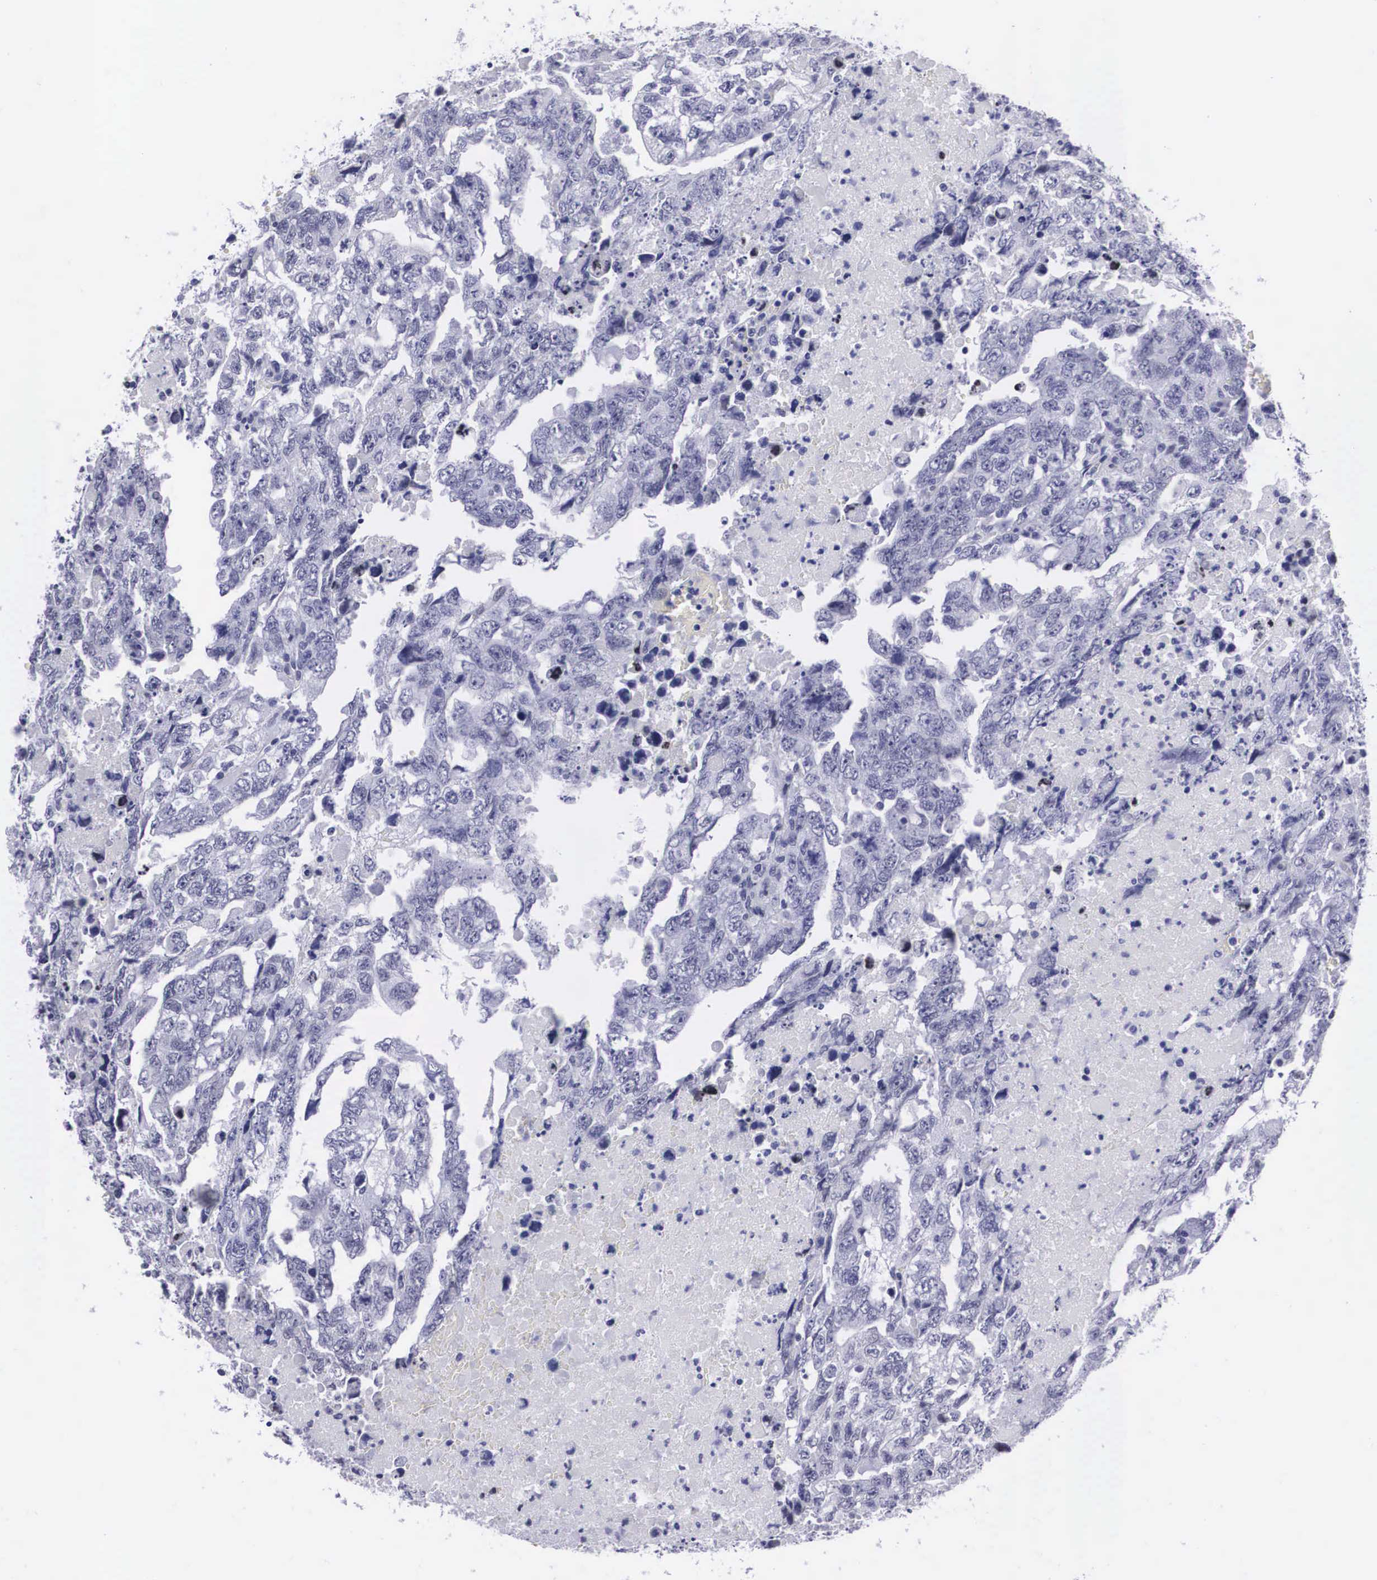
{"staining": {"intensity": "negative", "quantity": "none", "location": "none"}, "tissue": "testis cancer", "cell_type": "Tumor cells", "image_type": "cancer", "snomed": [{"axis": "morphology", "description": "Carcinoma, Embryonal, NOS"}, {"axis": "topography", "description": "Testis"}], "caption": "IHC of human embryonal carcinoma (testis) shows no expression in tumor cells. Nuclei are stained in blue.", "gene": "C22orf31", "patient": {"sex": "male", "age": 36}}